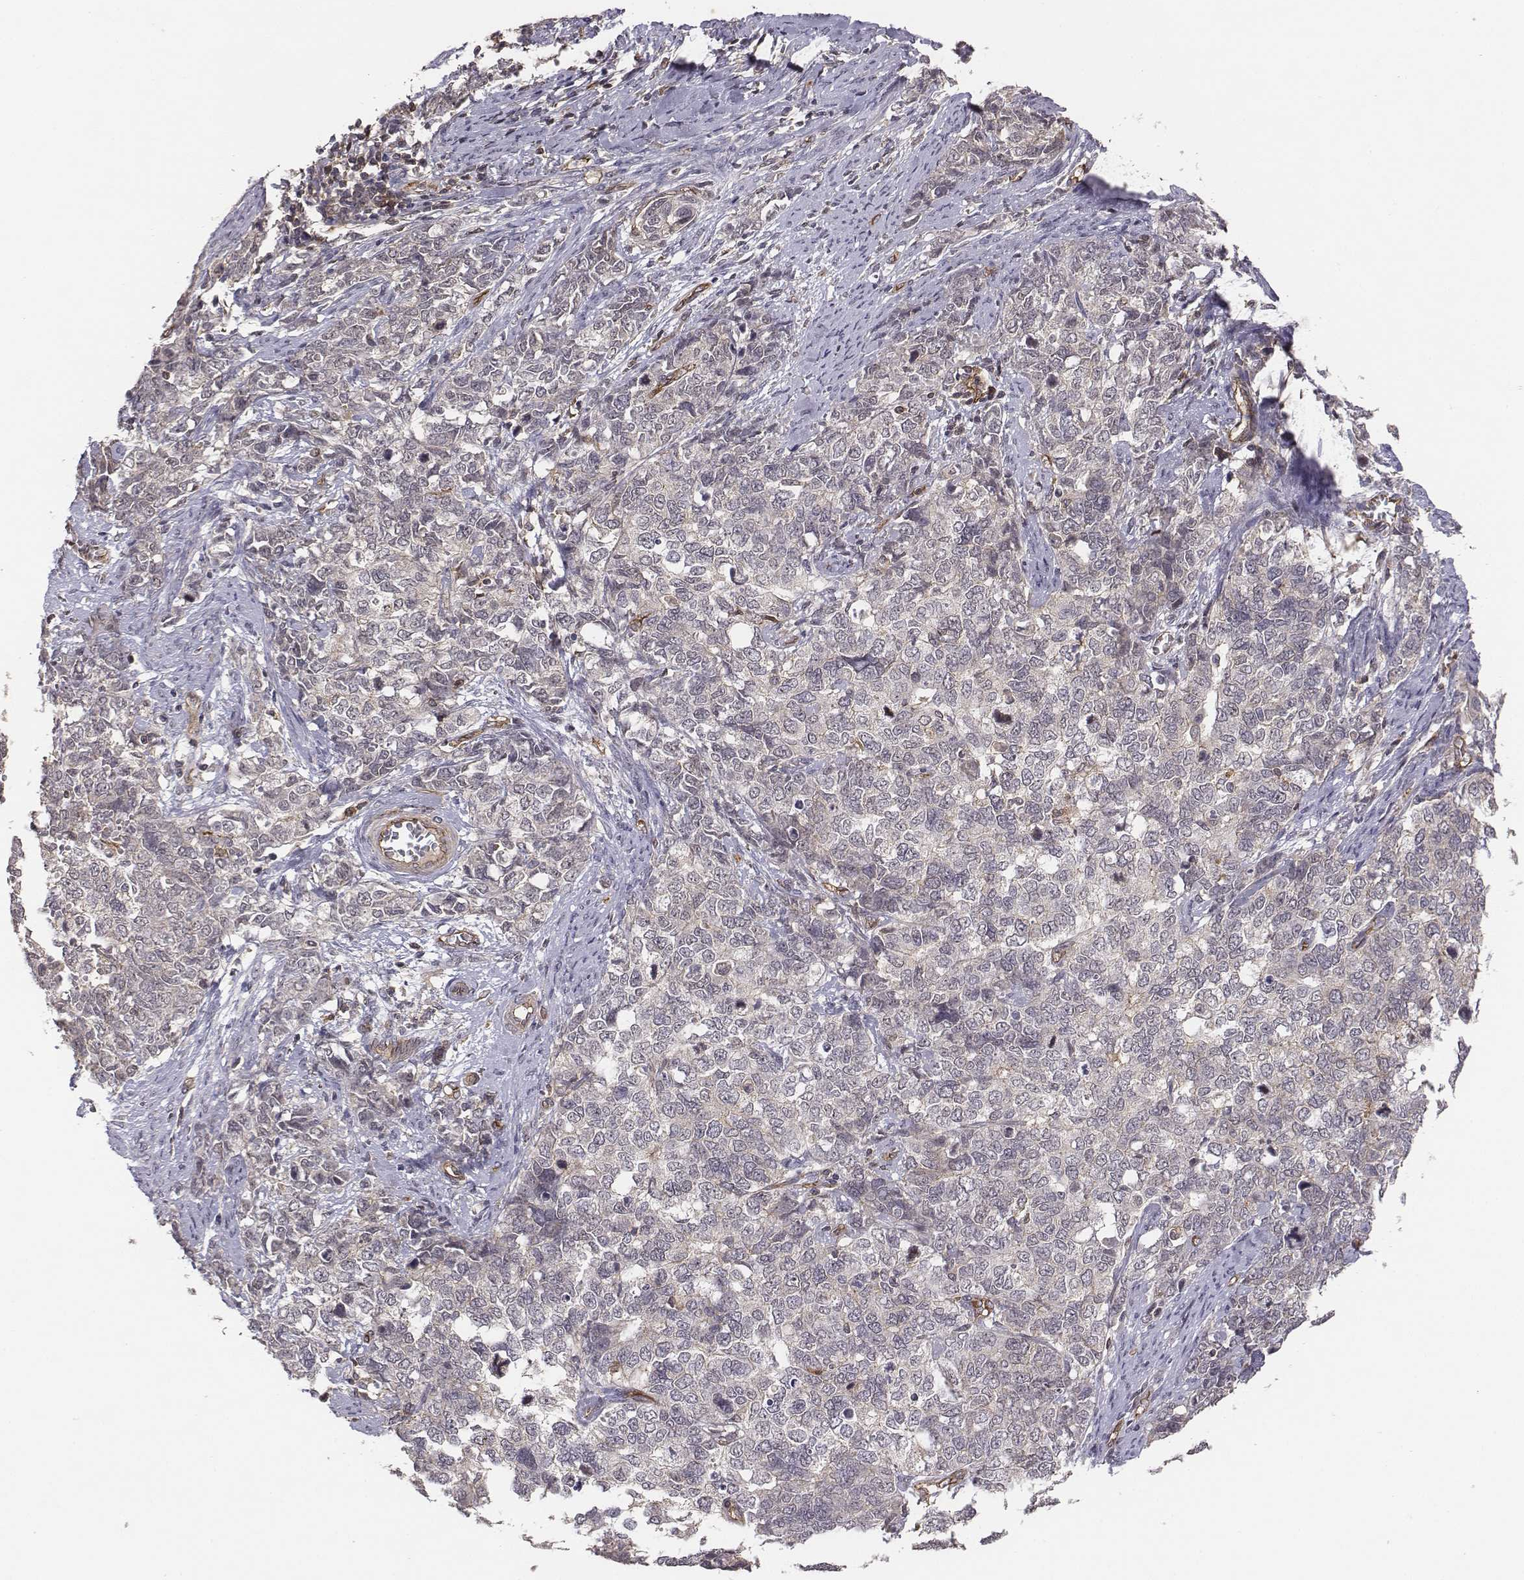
{"staining": {"intensity": "negative", "quantity": "none", "location": "none"}, "tissue": "cervical cancer", "cell_type": "Tumor cells", "image_type": "cancer", "snomed": [{"axis": "morphology", "description": "Squamous cell carcinoma, NOS"}, {"axis": "topography", "description": "Cervix"}], "caption": "Cervical cancer was stained to show a protein in brown. There is no significant expression in tumor cells.", "gene": "PTPRG", "patient": {"sex": "female", "age": 63}}